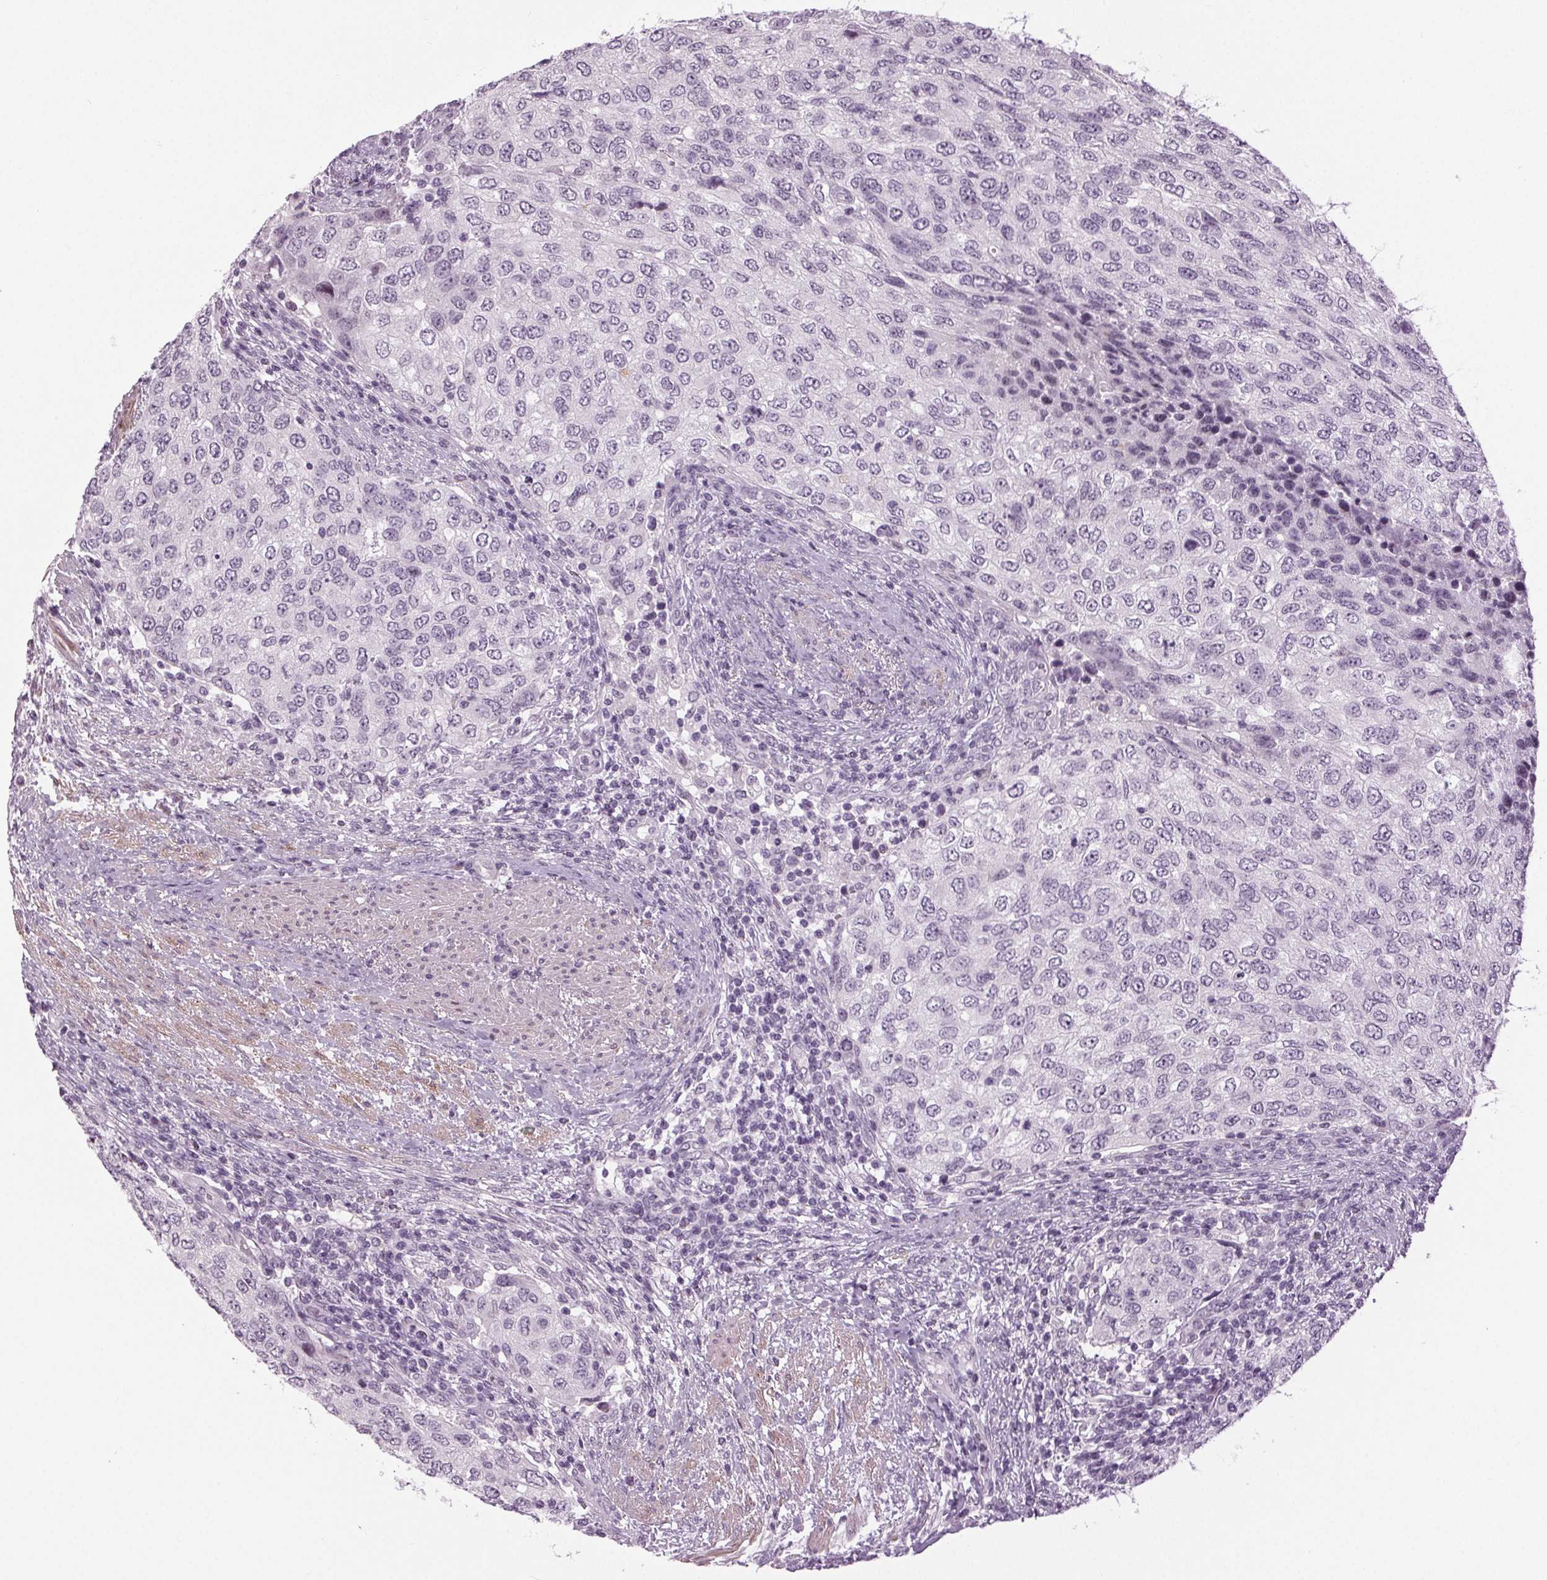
{"staining": {"intensity": "negative", "quantity": "none", "location": "none"}, "tissue": "urothelial cancer", "cell_type": "Tumor cells", "image_type": "cancer", "snomed": [{"axis": "morphology", "description": "Urothelial carcinoma, High grade"}, {"axis": "topography", "description": "Urinary bladder"}], "caption": "An image of urothelial carcinoma (high-grade) stained for a protein displays no brown staining in tumor cells.", "gene": "DNAH12", "patient": {"sex": "female", "age": 78}}